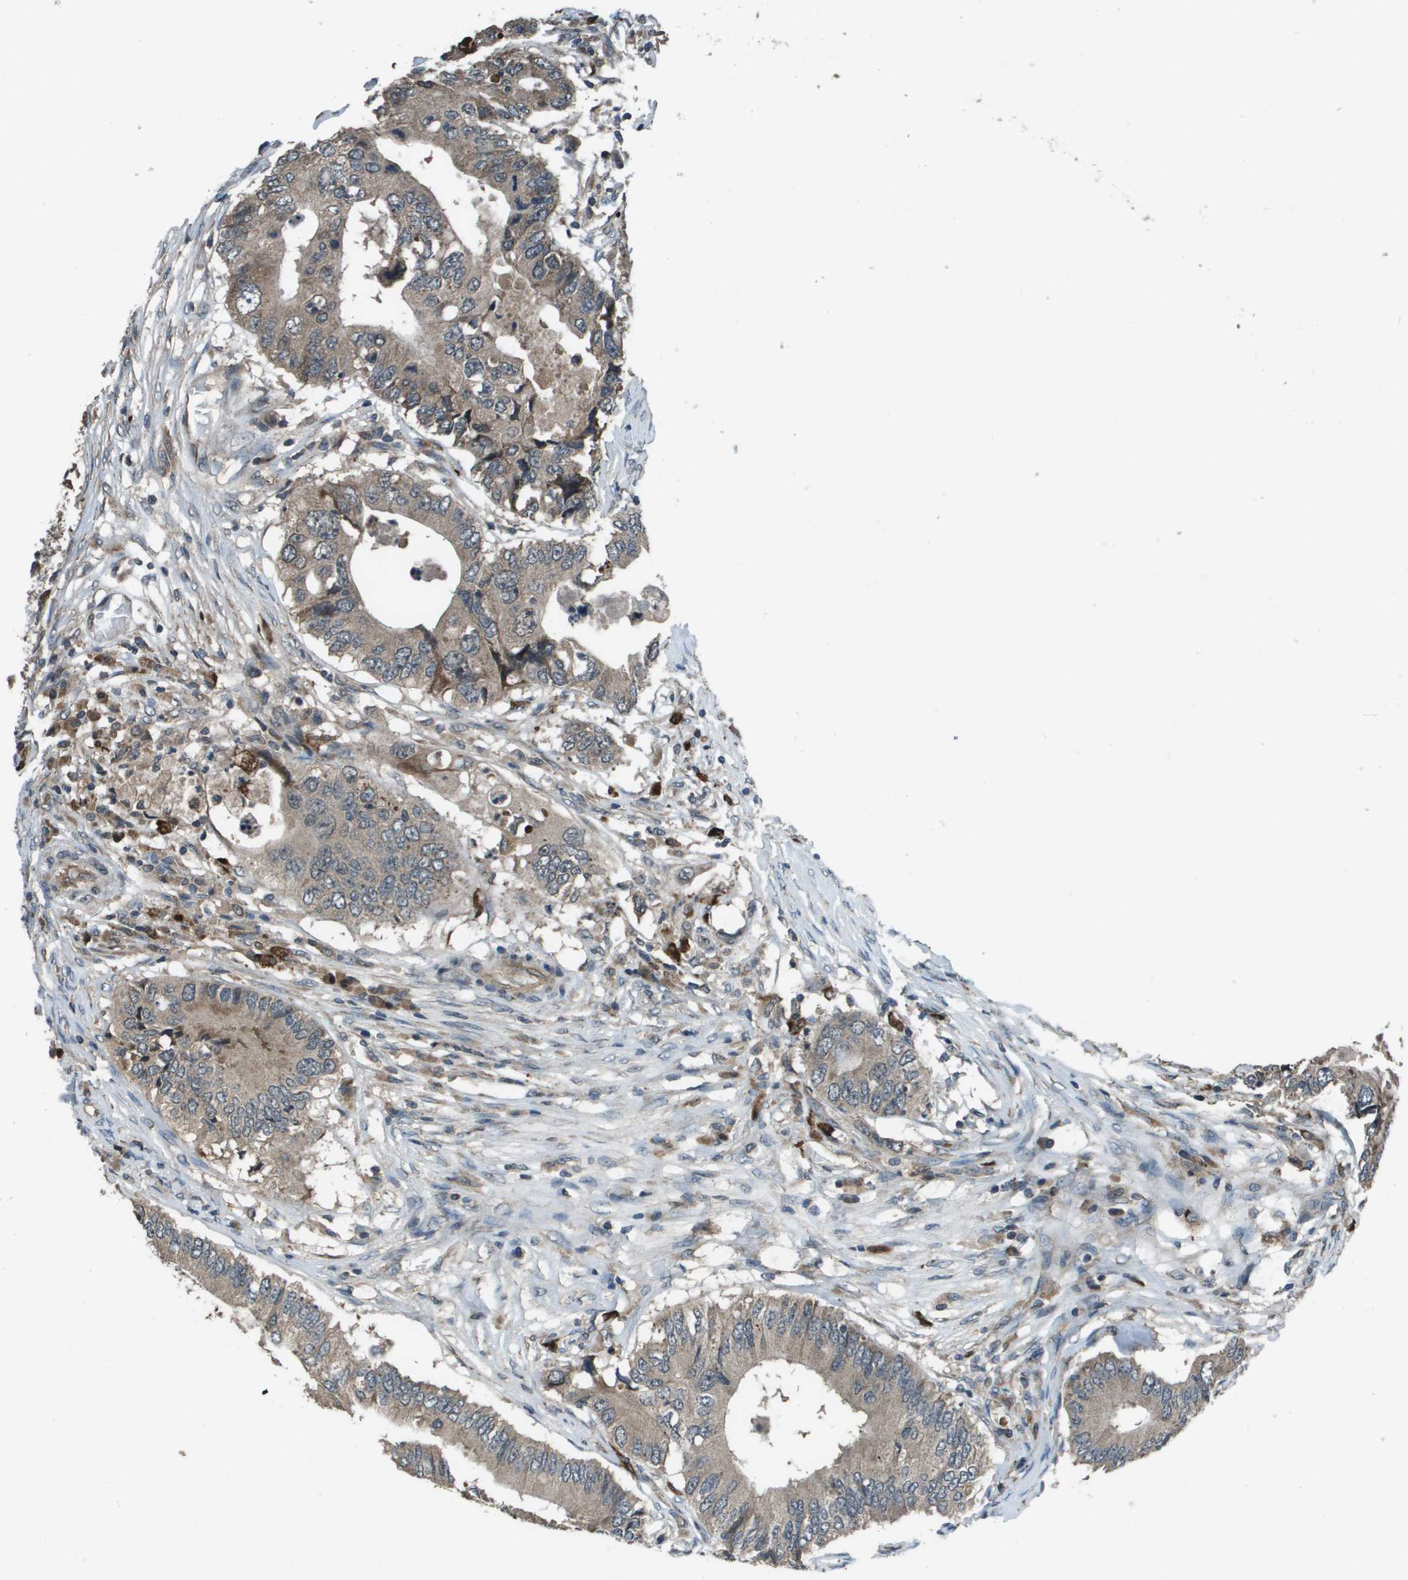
{"staining": {"intensity": "weak", "quantity": ">75%", "location": "cytoplasmic/membranous"}, "tissue": "colorectal cancer", "cell_type": "Tumor cells", "image_type": "cancer", "snomed": [{"axis": "morphology", "description": "Adenocarcinoma, NOS"}, {"axis": "topography", "description": "Colon"}], "caption": "This photomicrograph reveals immunohistochemistry (IHC) staining of colorectal cancer (adenocarcinoma), with low weak cytoplasmic/membranous expression in about >75% of tumor cells.", "gene": "GOSR2", "patient": {"sex": "male", "age": 71}}